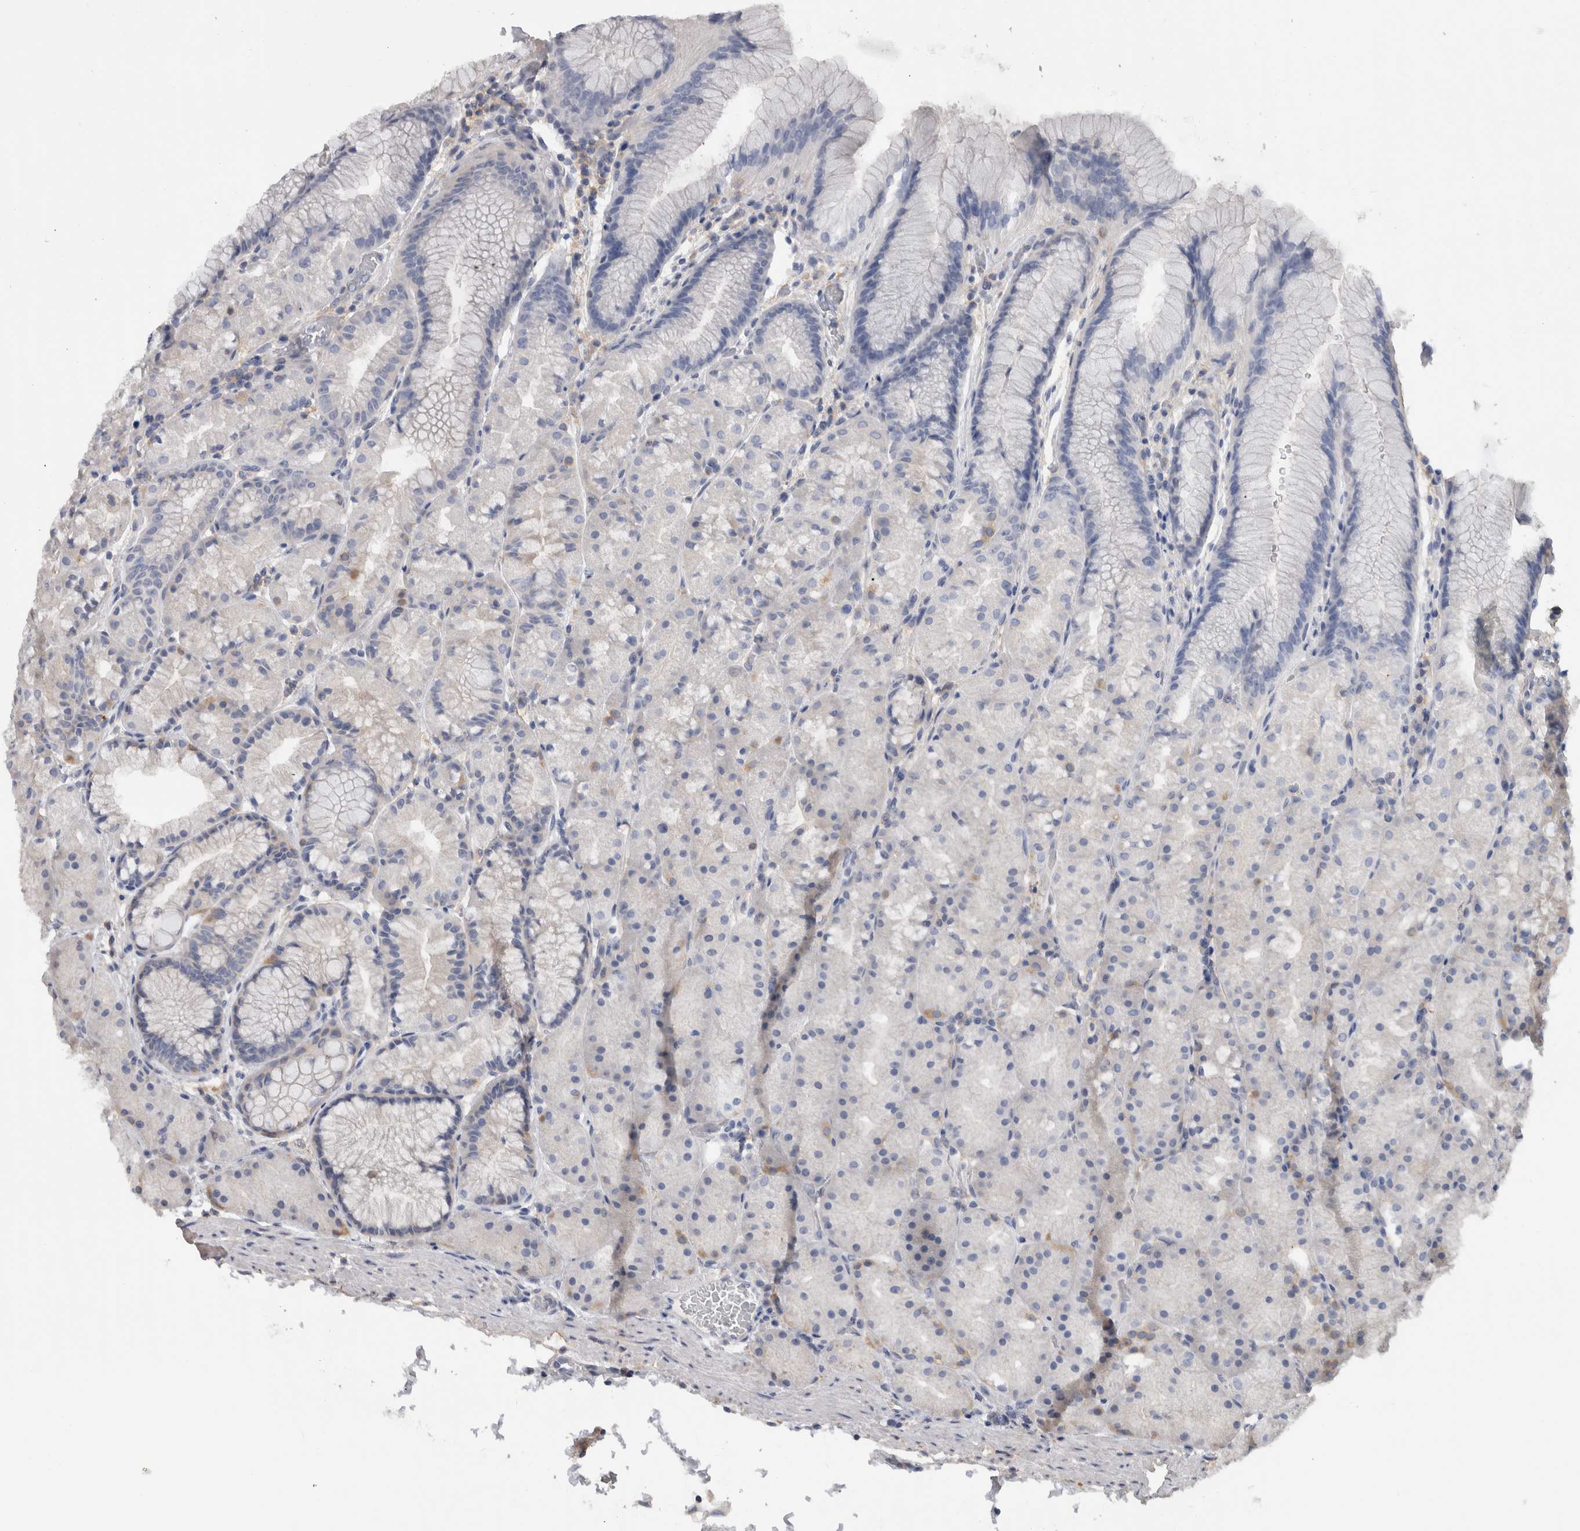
{"staining": {"intensity": "negative", "quantity": "none", "location": "none"}, "tissue": "stomach", "cell_type": "Glandular cells", "image_type": "normal", "snomed": [{"axis": "morphology", "description": "Normal tissue, NOS"}, {"axis": "topography", "description": "Stomach, upper"}, {"axis": "topography", "description": "Stomach"}], "caption": "This is an immunohistochemistry photomicrograph of unremarkable stomach. There is no staining in glandular cells.", "gene": "SCRN1", "patient": {"sex": "male", "age": 48}}